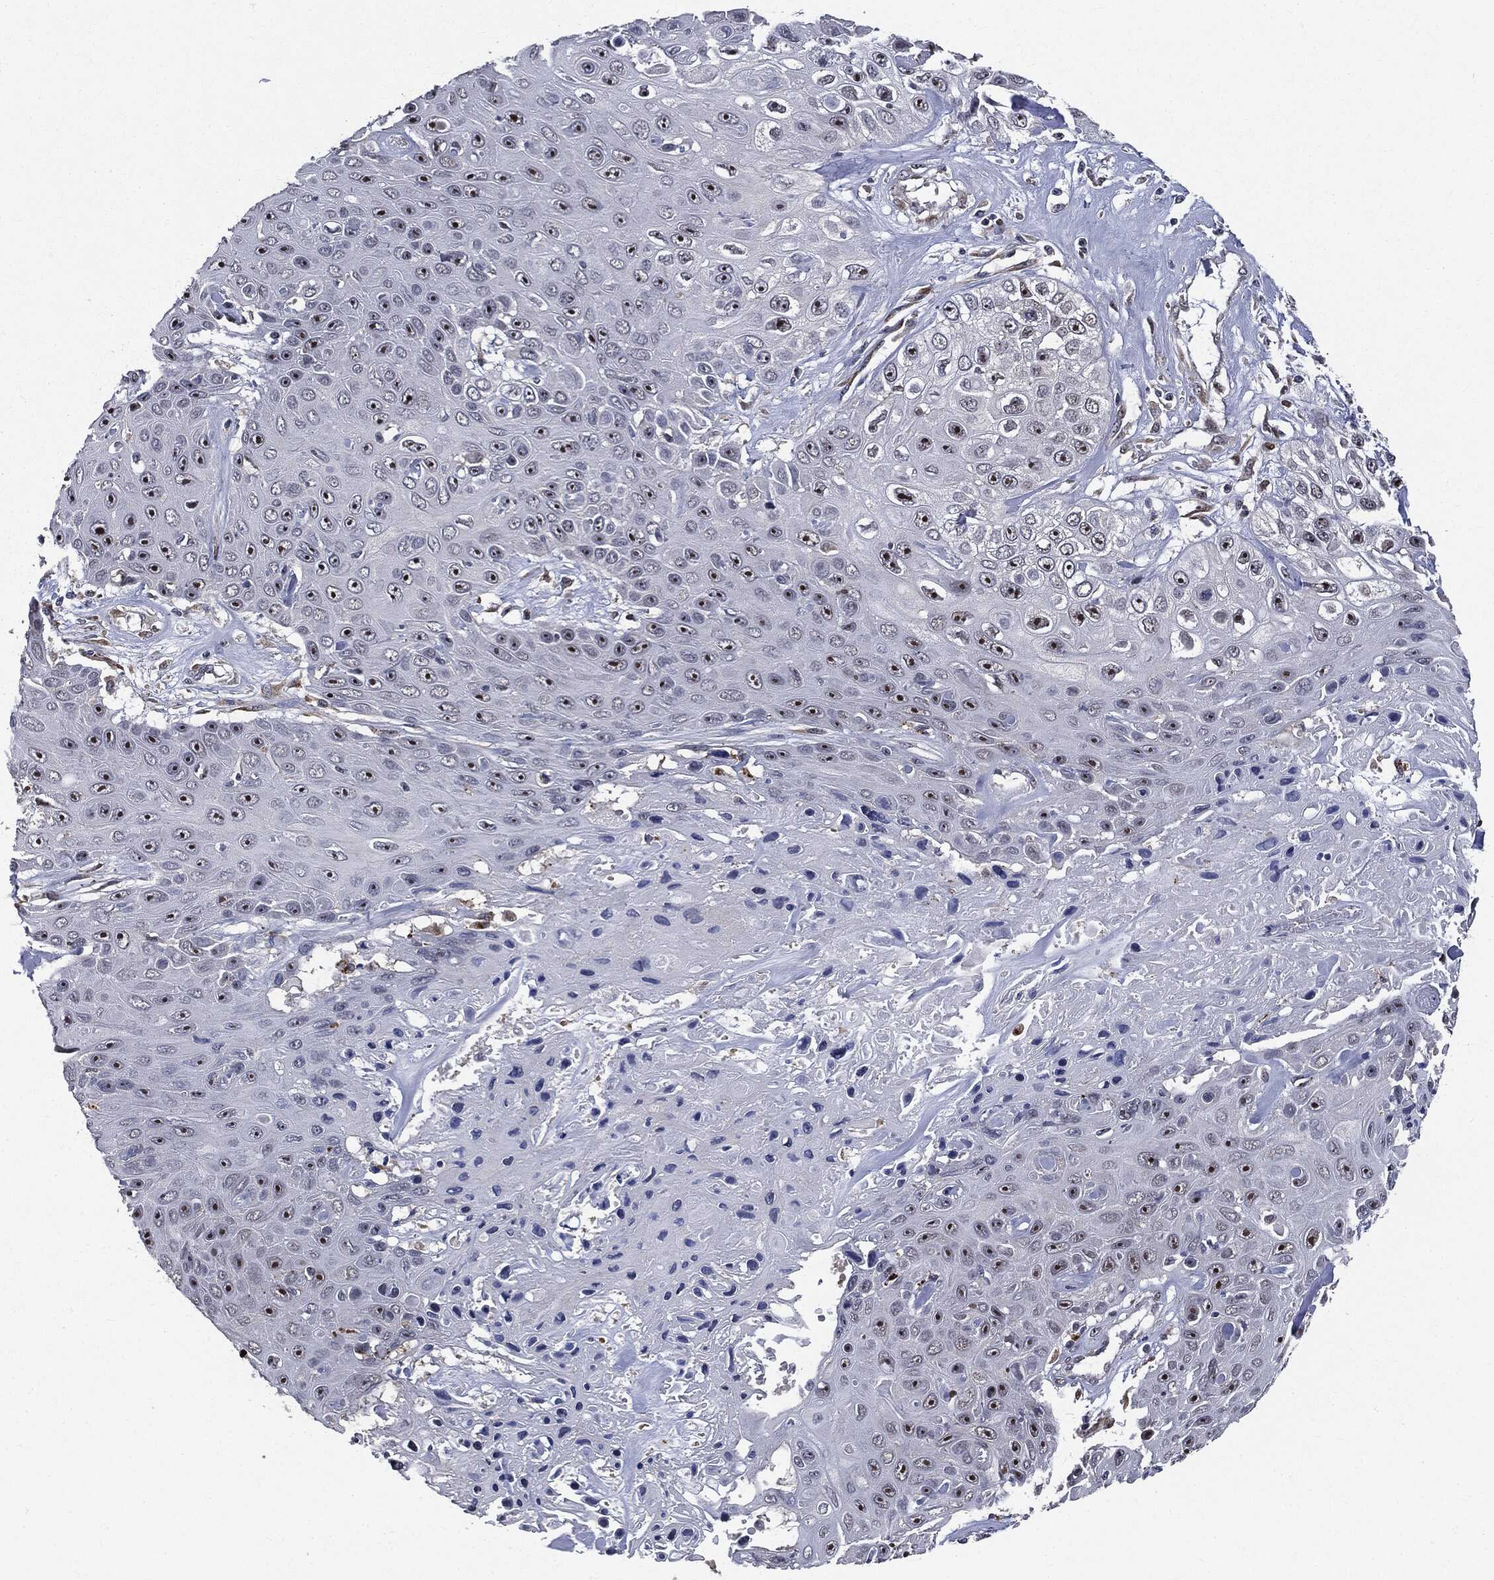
{"staining": {"intensity": "strong", "quantity": "<25%", "location": "nuclear"}, "tissue": "skin cancer", "cell_type": "Tumor cells", "image_type": "cancer", "snomed": [{"axis": "morphology", "description": "Squamous cell carcinoma, NOS"}, {"axis": "topography", "description": "Skin"}], "caption": "Tumor cells exhibit medium levels of strong nuclear positivity in approximately <25% of cells in human skin cancer. Immunohistochemistry (ihc) stains the protein in brown and the nuclei are stained blue.", "gene": "TRMT1L", "patient": {"sex": "male", "age": 82}}